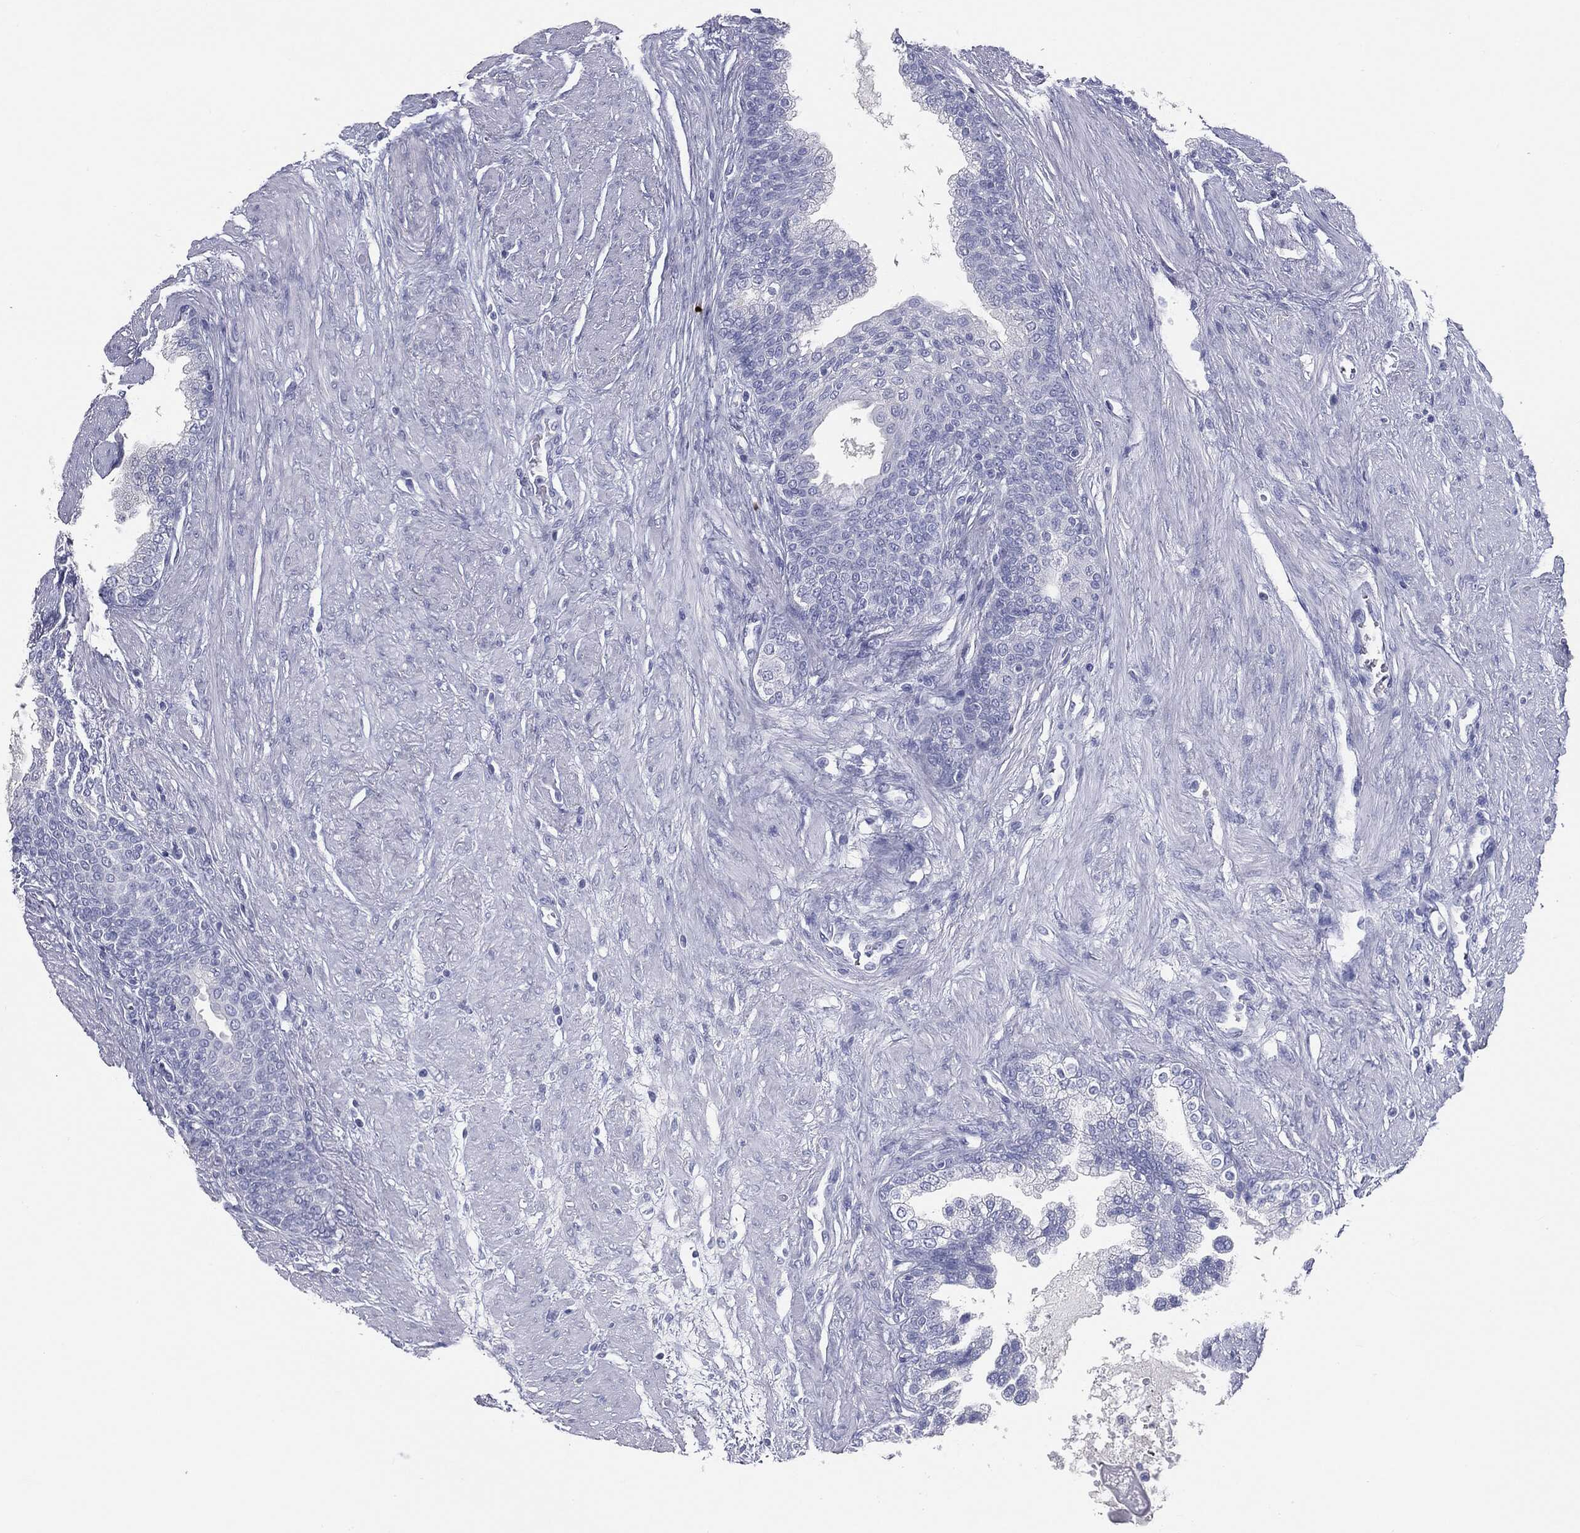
{"staining": {"intensity": "negative", "quantity": "none", "location": "none"}, "tissue": "prostate cancer", "cell_type": "Tumor cells", "image_type": "cancer", "snomed": [{"axis": "morphology", "description": "Adenocarcinoma, NOS"}, {"axis": "topography", "description": "Prostate and seminal vesicle, NOS"}, {"axis": "topography", "description": "Prostate"}], "caption": "Tumor cells are negative for brown protein staining in prostate adenocarcinoma.", "gene": "CUZD1", "patient": {"sex": "male", "age": 62}}